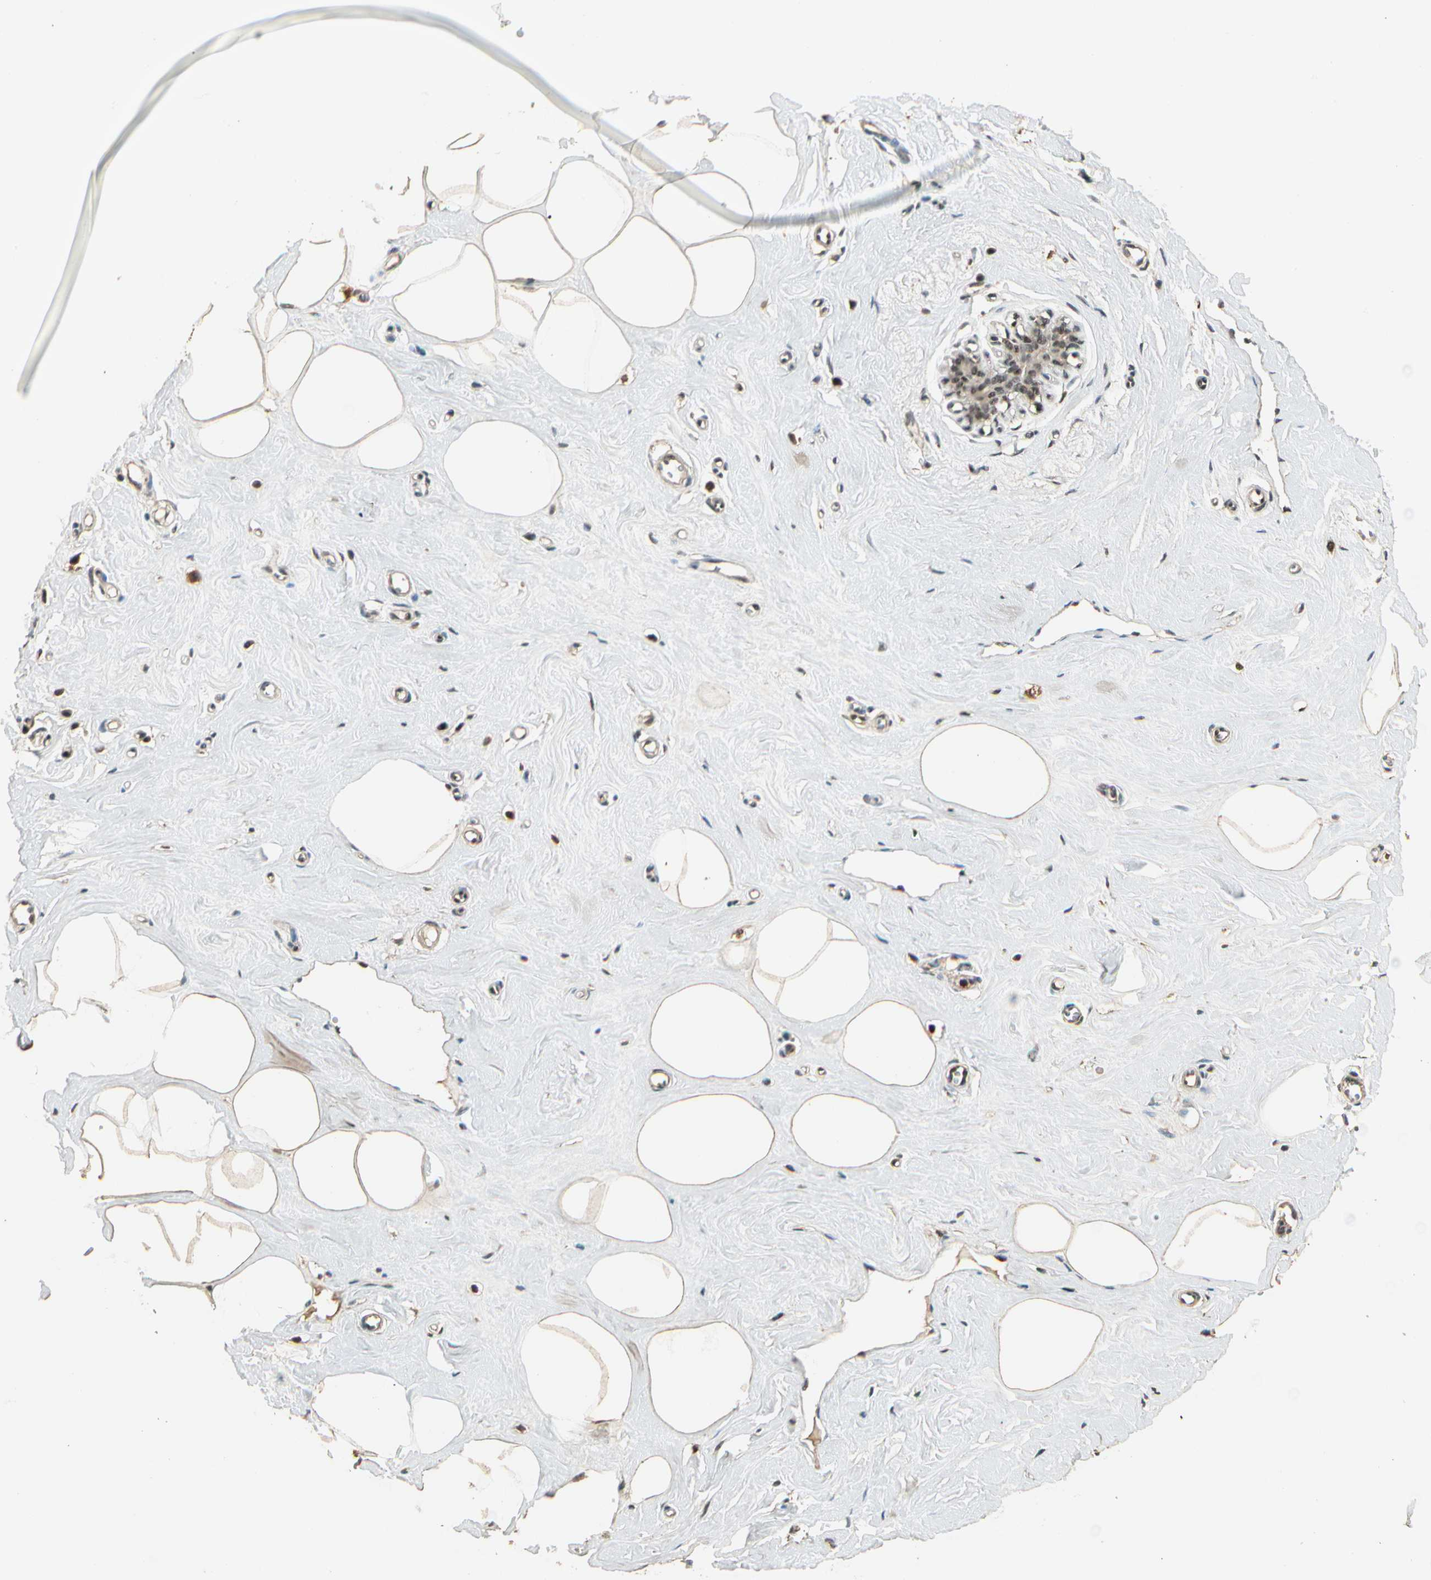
{"staining": {"intensity": "weak", "quantity": ">75%", "location": "cytoplasmic/membranous"}, "tissue": "breast", "cell_type": "Adipocytes", "image_type": "normal", "snomed": [{"axis": "morphology", "description": "Normal tissue, NOS"}, {"axis": "topography", "description": "Breast"}], "caption": "Protein staining of unremarkable breast displays weak cytoplasmic/membranous staining in about >75% of adipocytes.", "gene": "RBM25", "patient": {"sex": "female", "age": 45}}